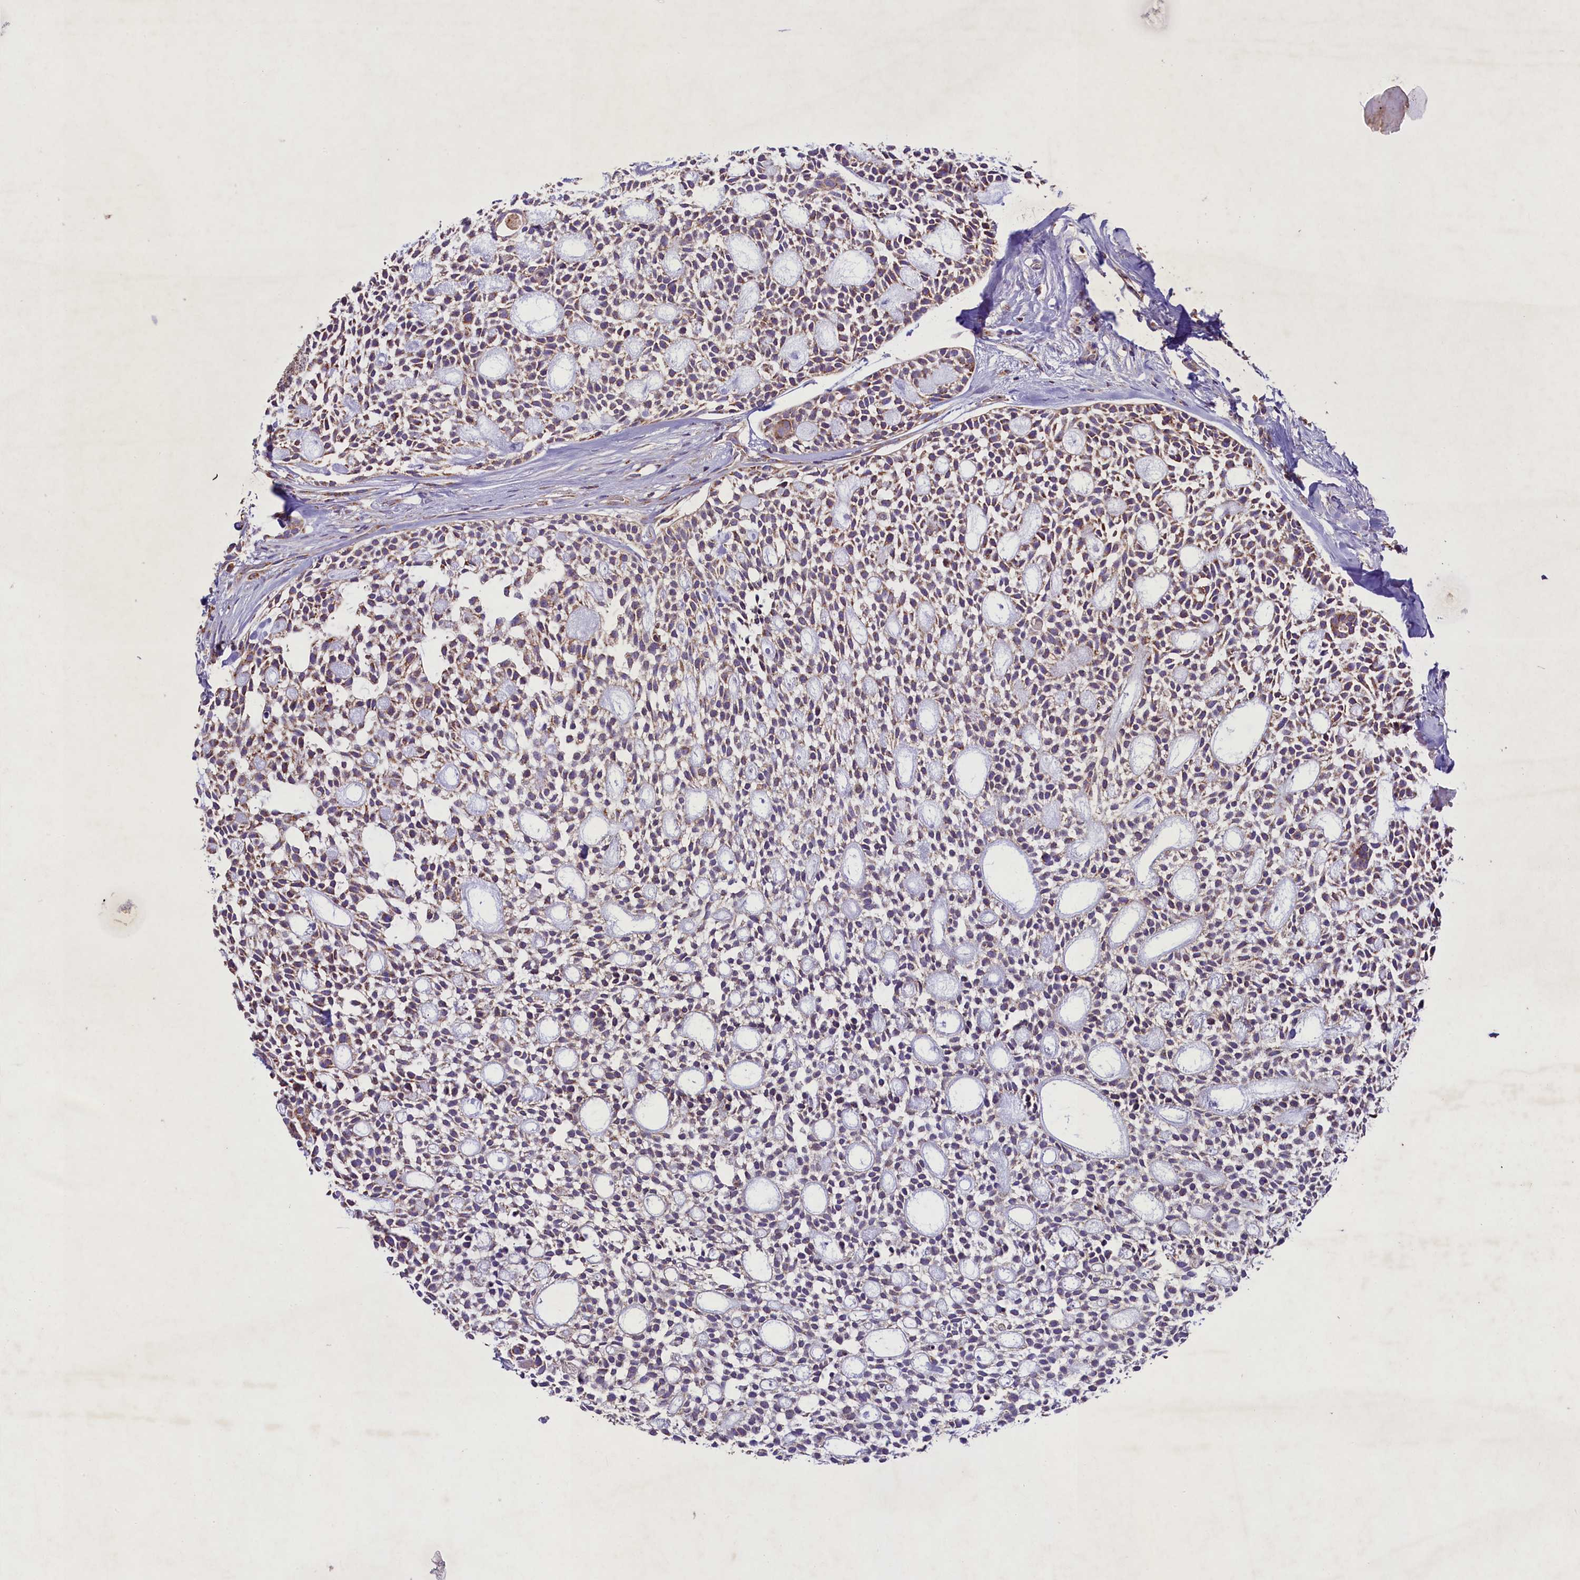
{"staining": {"intensity": "moderate", "quantity": "25%-75%", "location": "cytoplasmic/membranous"}, "tissue": "head and neck cancer", "cell_type": "Tumor cells", "image_type": "cancer", "snomed": [{"axis": "morphology", "description": "Adenocarcinoma, NOS"}, {"axis": "topography", "description": "Subcutis"}, {"axis": "topography", "description": "Head-Neck"}], "caption": "The histopathology image reveals staining of adenocarcinoma (head and neck), revealing moderate cytoplasmic/membranous protein expression (brown color) within tumor cells.", "gene": "PMPCB", "patient": {"sex": "female", "age": 73}}